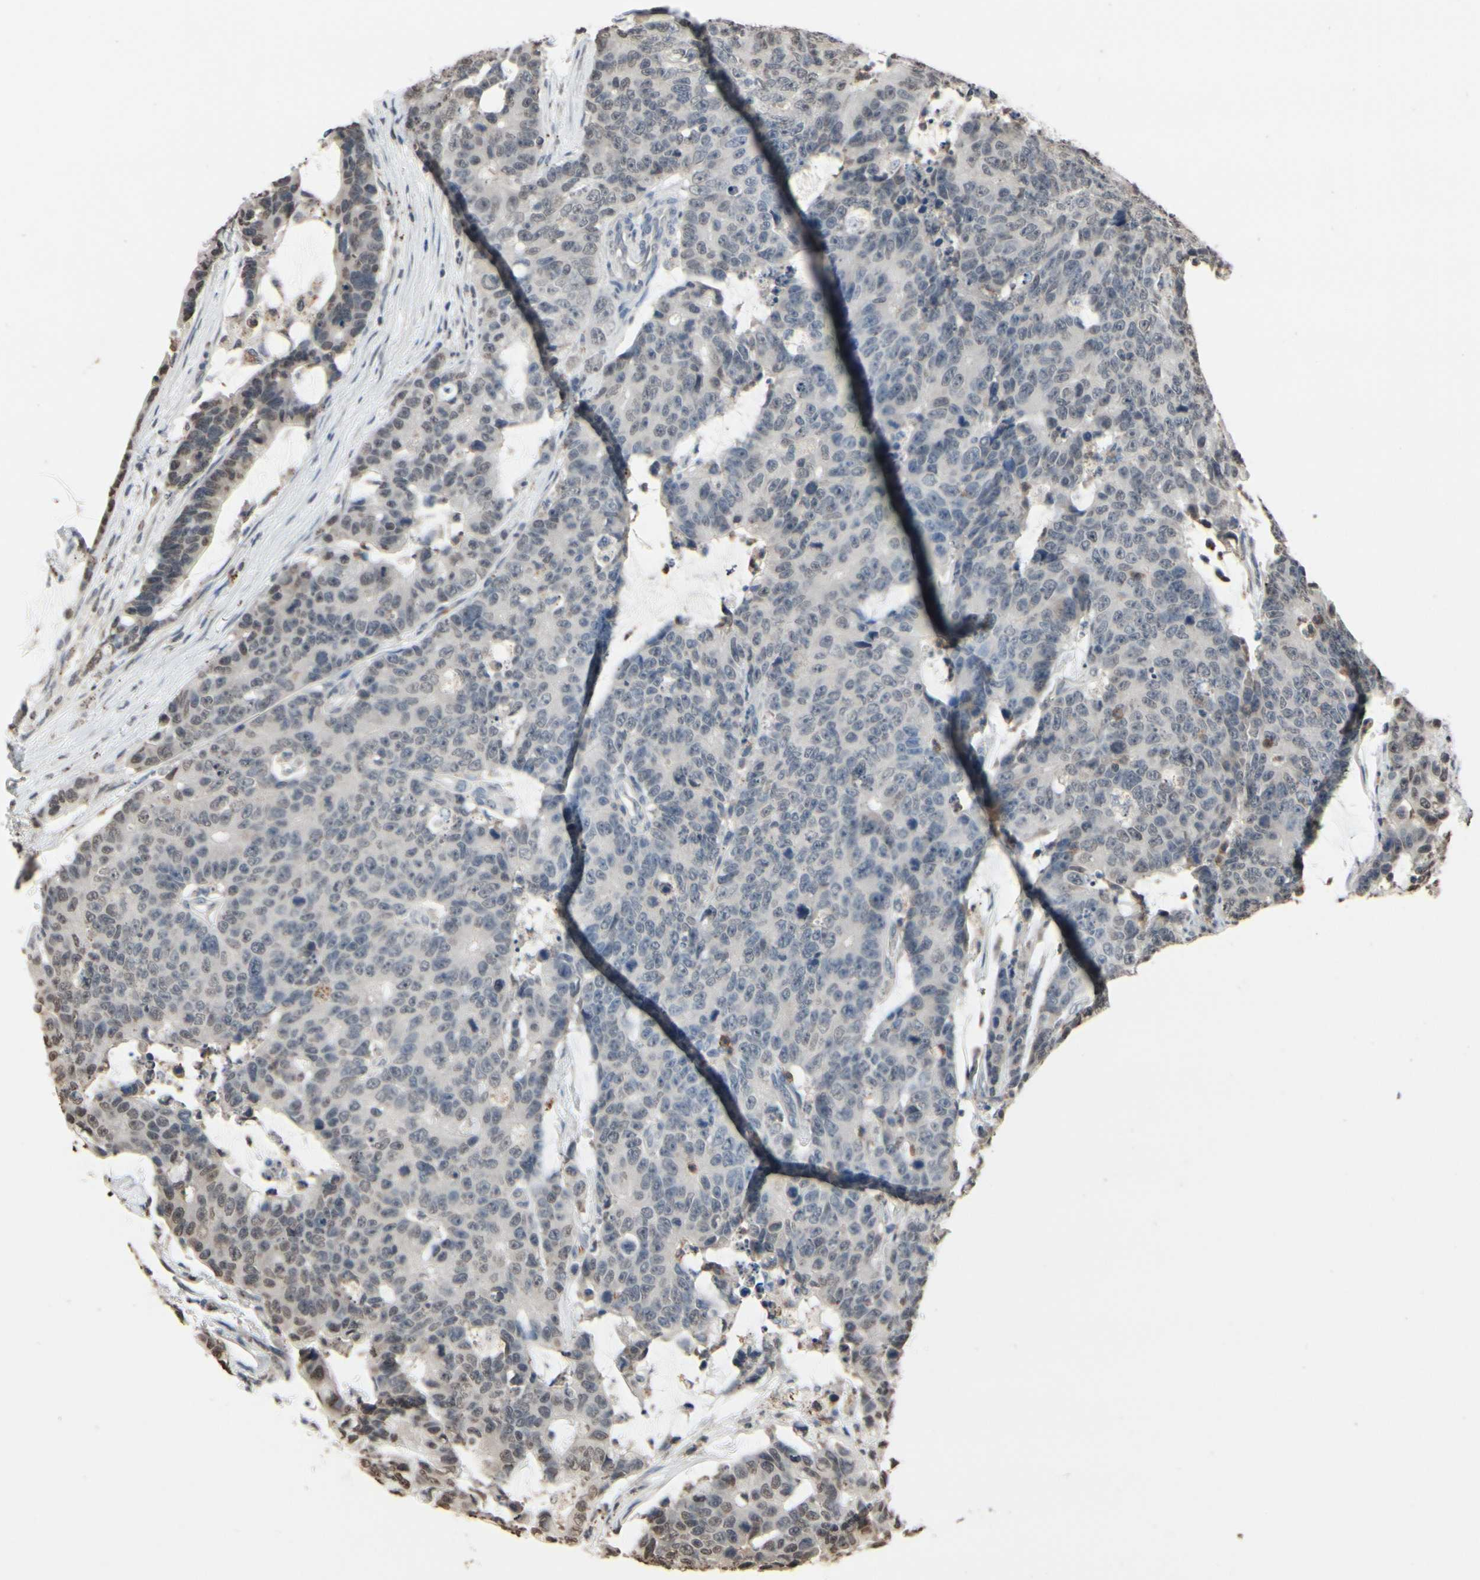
{"staining": {"intensity": "negative", "quantity": "none", "location": "none"}, "tissue": "colorectal cancer", "cell_type": "Tumor cells", "image_type": "cancer", "snomed": [{"axis": "morphology", "description": "Adenocarcinoma, NOS"}, {"axis": "topography", "description": "Colon"}], "caption": "High power microscopy histopathology image of an immunohistochemistry (IHC) micrograph of adenocarcinoma (colorectal), revealing no significant staining in tumor cells.", "gene": "HIPK2", "patient": {"sex": "female", "age": 86}}